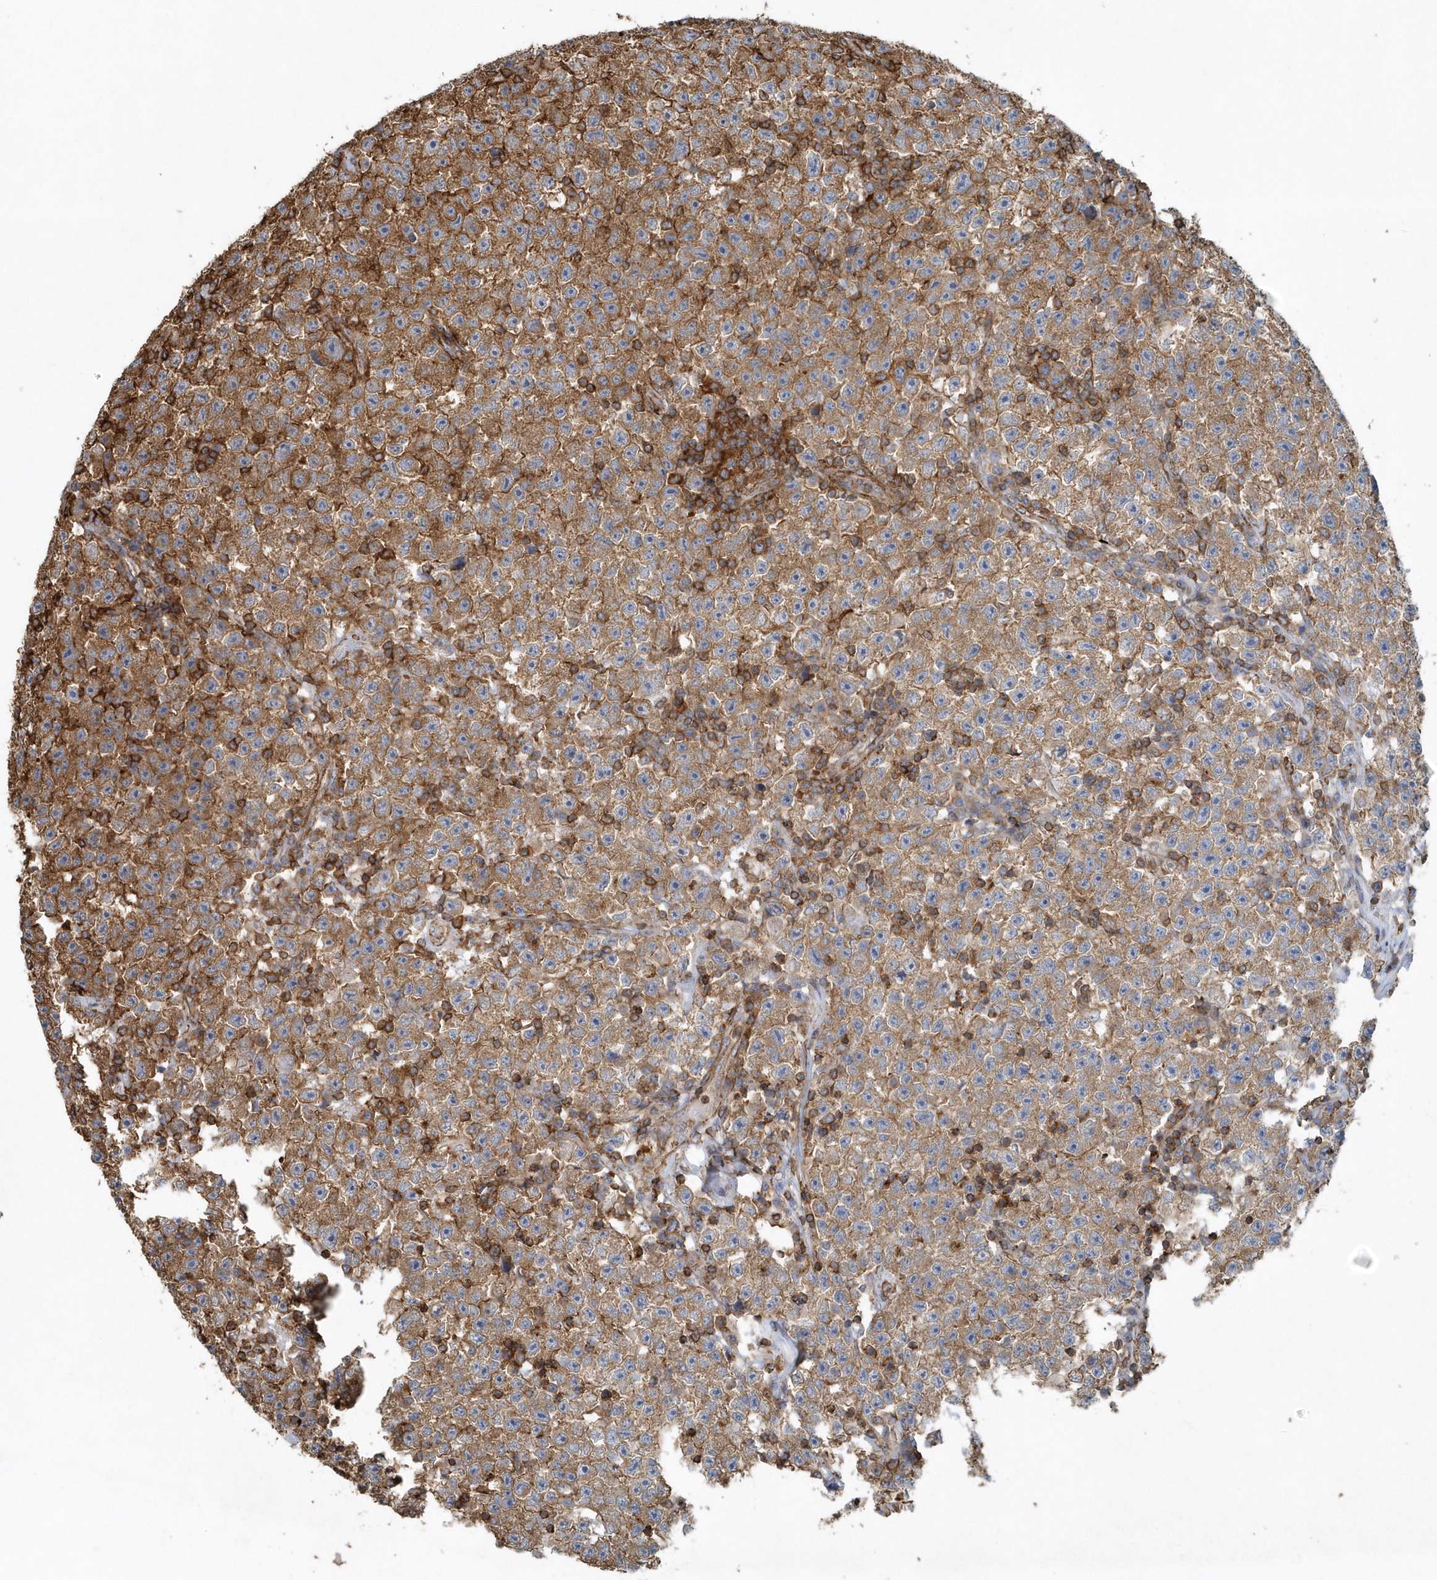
{"staining": {"intensity": "moderate", "quantity": ">75%", "location": "cytoplasmic/membranous"}, "tissue": "testis cancer", "cell_type": "Tumor cells", "image_type": "cancer", "snomed": [{"axis": "morphology", "description": "Seminoma, NOS"}, {"axis": "topography", "description": "Testis"}], "caption": "Protein analysis of testis cancer (seminoma) tissue reveals moderate cytoplasmic/membranous positivity in about >75% of tumor cells.", "gene": "MMUT", "patient": {"sex": "male", "age": 22}}